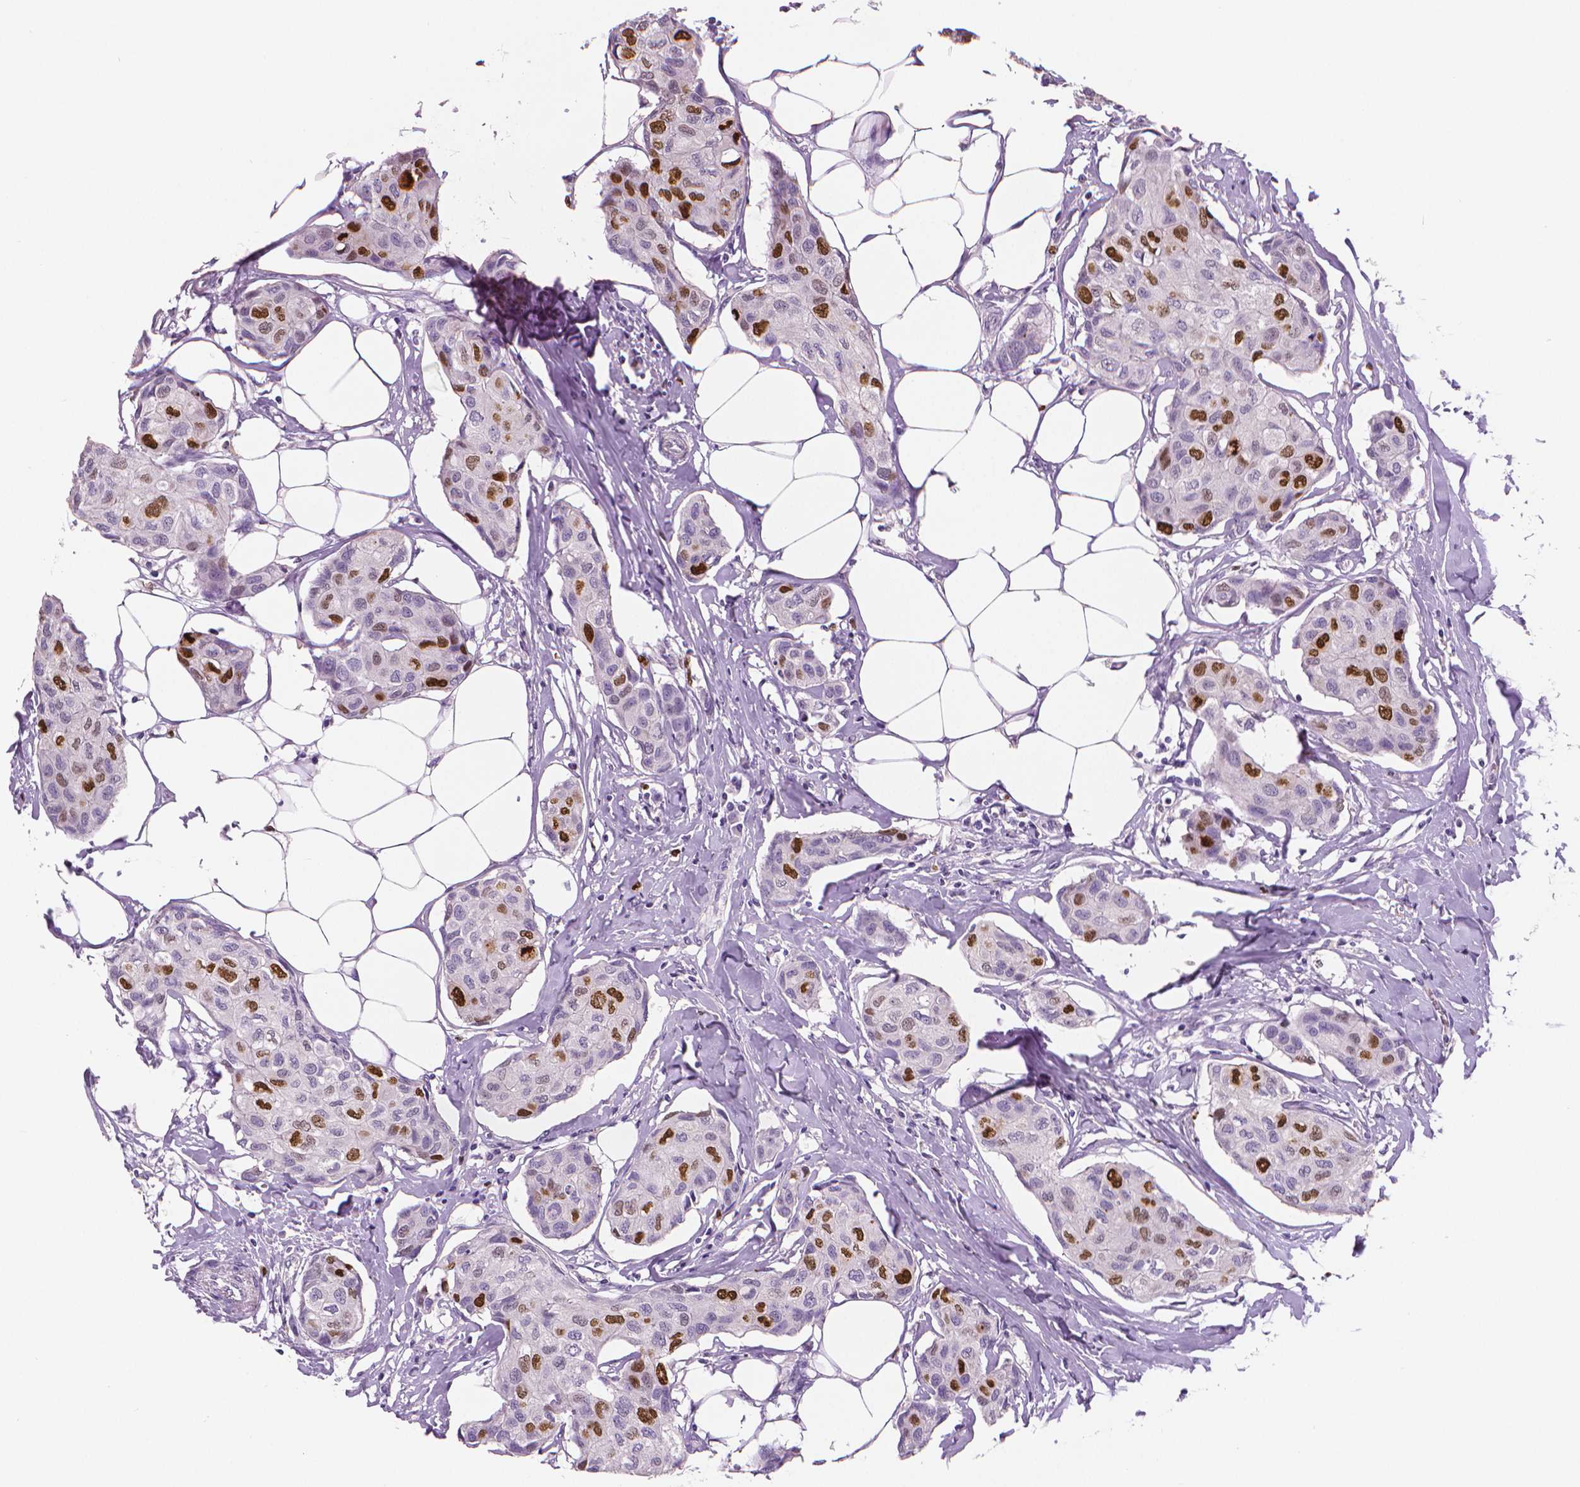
{"staining": {"intensity": "strong", "quantity": "<25%", "location": "nuclear"}, "tissue": "breast cancer", "cell_type": "Tumor cells", "image_type": "cancer", "snomed": [{"axis": "morphology", "description": "Duct carcinoma"}, {"axis": "topography", "description": "Breast"}], "caption": "A high-resolution histopathology image shows IHC staining of breast cancer, which demonstrates strong nuclear positivity in approximately <25% of tumor cells.", "gene": "MKI67", "patient": {"sex": "female", "age": 80}}